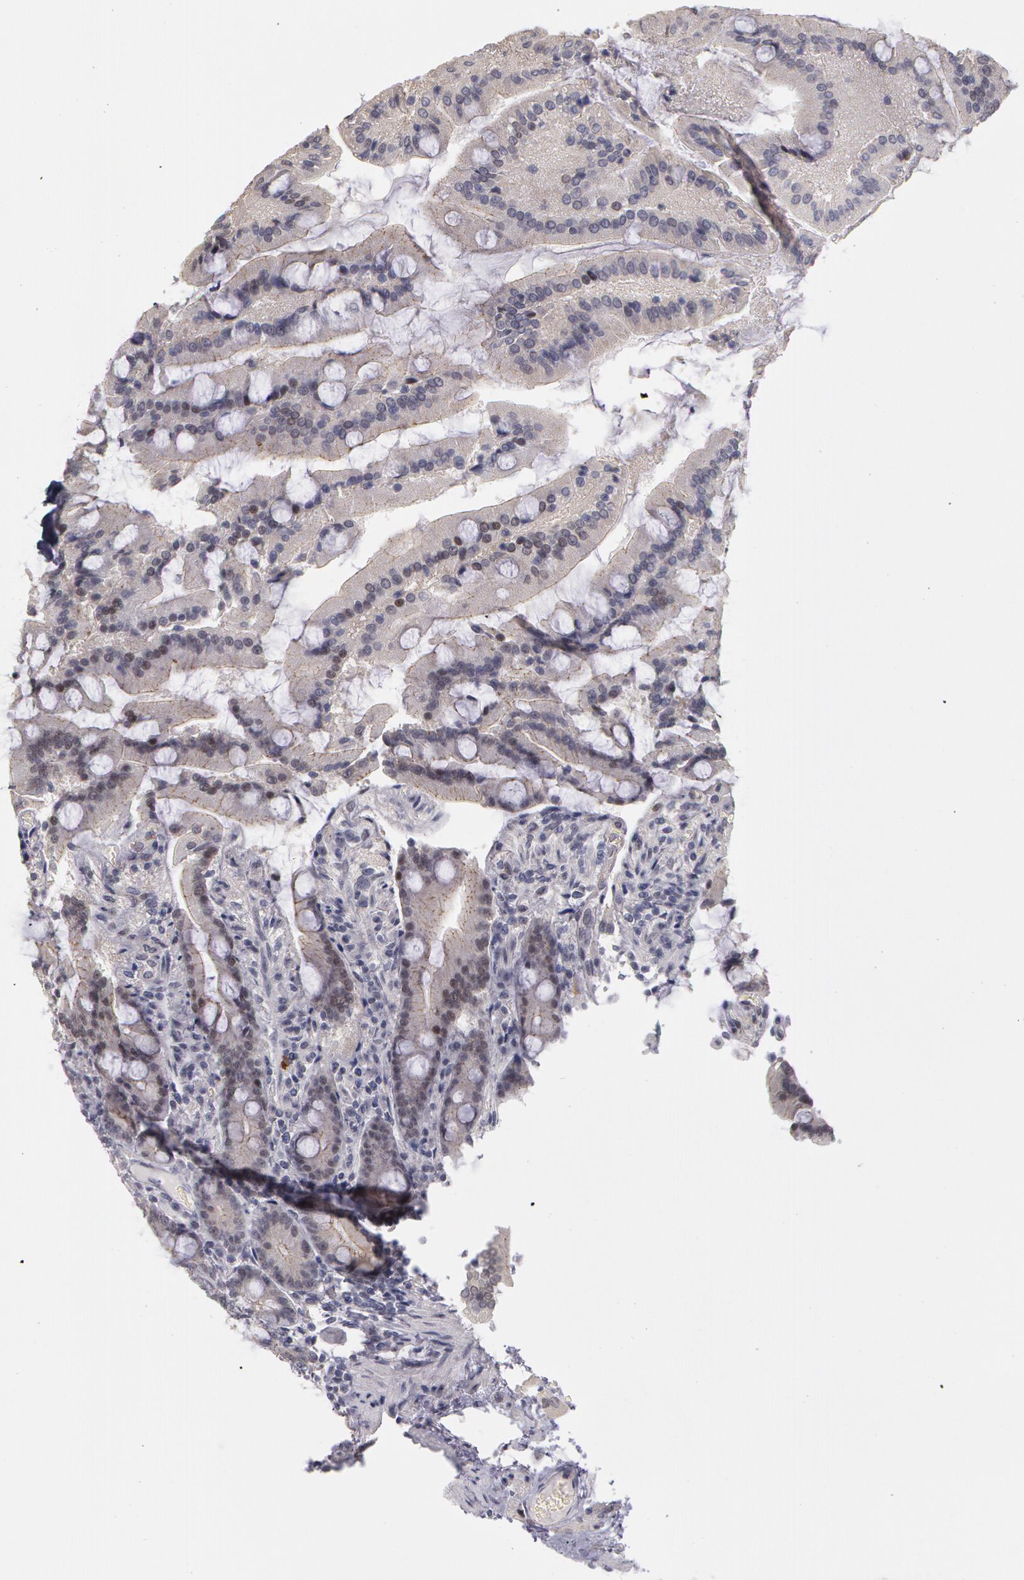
{"staining": {"intensity": "weak", "quantity": "<25%", "location": "nuclear"}, "tissue": "duodenum", "cell_type": "Glandular cells", "image_type": "normal", "snomed": [{"axis": "morphology", "description": "Normal tissue, NOS"}, {"axis": "topography", "description": "Duodenum"}], "caption": "A high-resolution image shows immunohistochemistry (IHC) staining of benign duodenum, which reveals no significant positivity in glandular cells.", "gene": "PRICKLE1", "patient": {"sex": "female", "age": 64}}